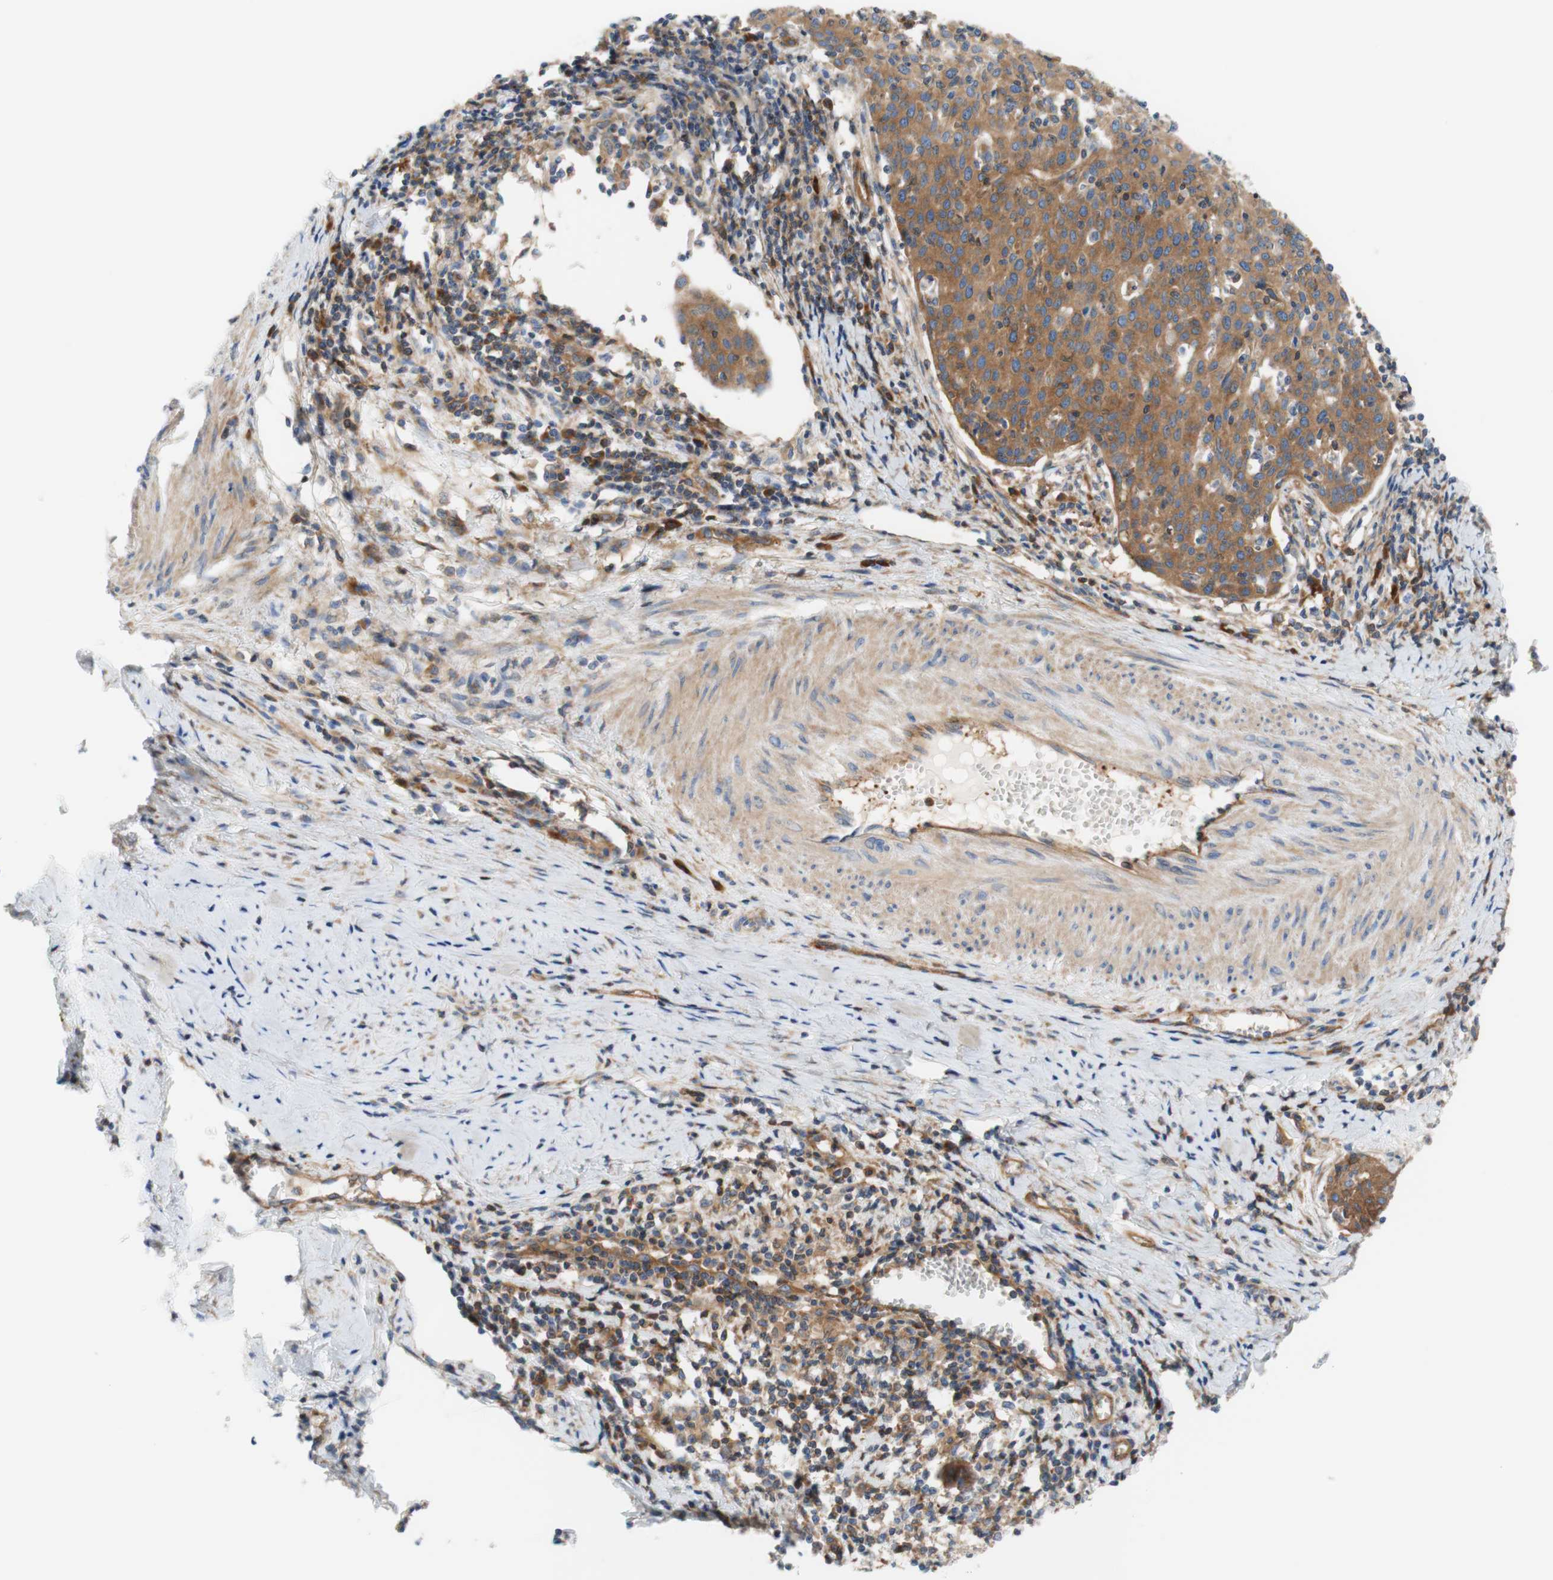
{"staining": {"intensity": "moderate", "quantity": ">75%", "location": "cytoplasmic/membranous"}, "tissue": "cervical cancer", "cell_type": "Tumor cells", "image_type": "cancer", "snomed": [{"axis": "morphology", "description": "Squamous cell carcinoma, NOS"}, {"axis": "topography", "description": "Cervix"}], "caption": "Tumor cells show medium levels of moderate cytoplasmic/membranous expression in approximately >75% of cells in human cervical cancer (squamous cell carcinoma).", "gene": "STOM", "patient": {"sex": "female", "age": 38}}